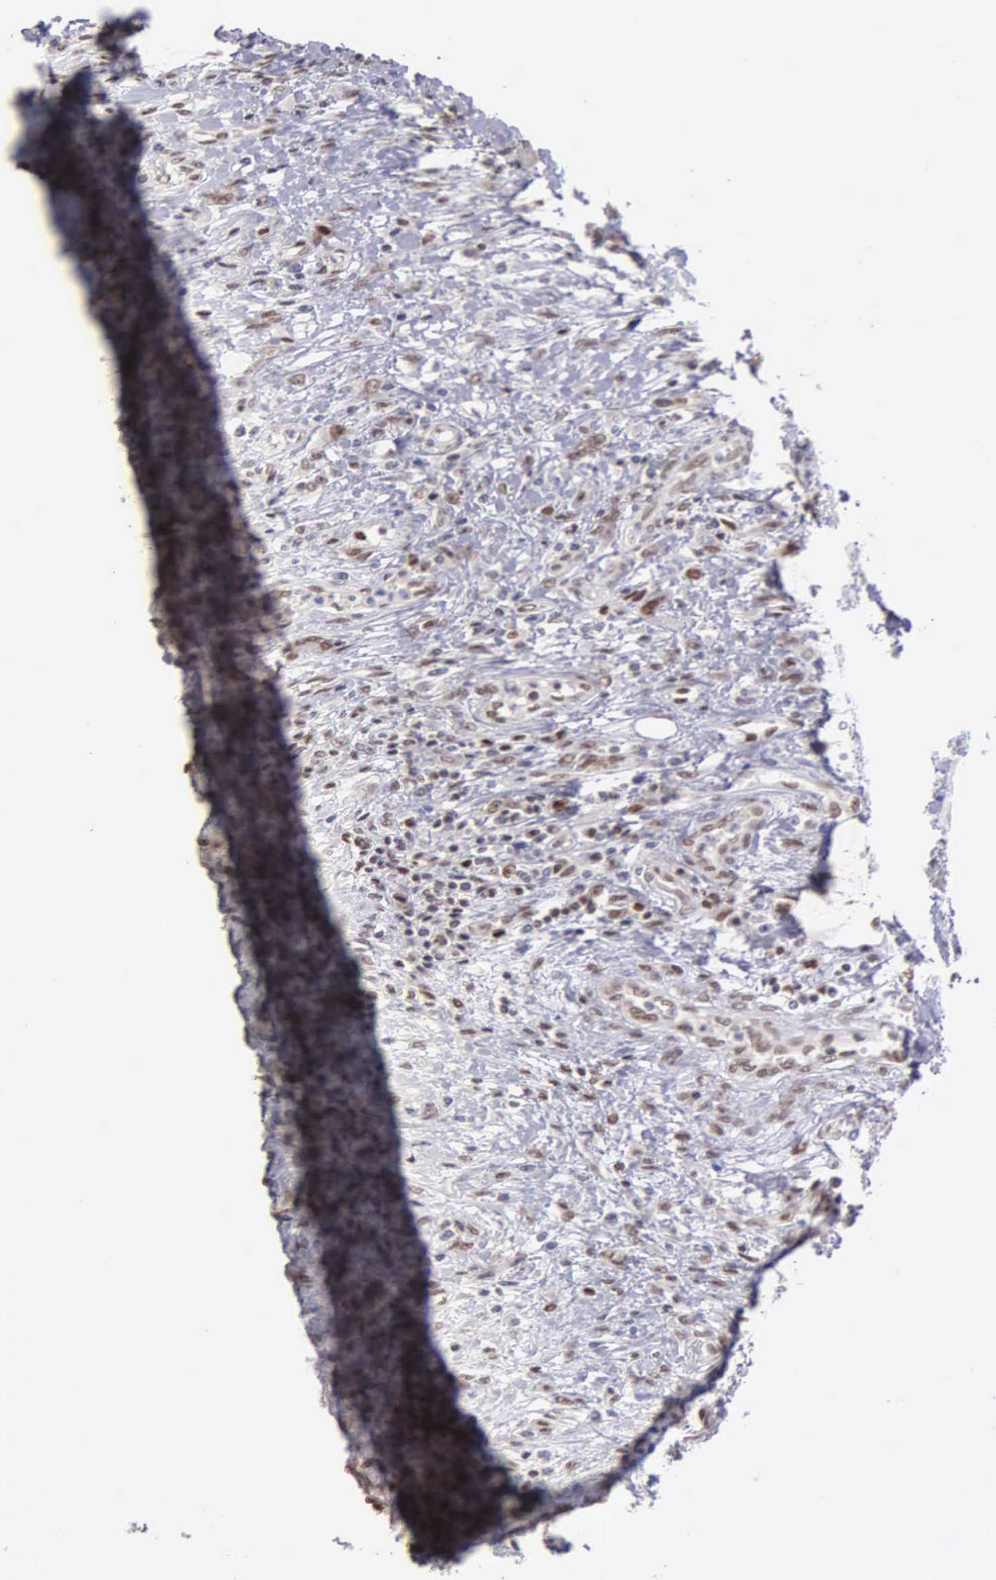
{"staining": {"intensity": "weak", "quantity": "25%-75%", "location": "nuclear"}, "tissue": "urothelial cancer", "cell_type": "Tumor cells", "image_type": "cancer", "snomed": [{"axis": "morphology", "description": "Urothelial carcinoma, High grade"}, {"axis": "topography", "description": "Urinary bladder"}], "caption": "High-power microscopy captured an IHC photomicrograph of high-grade urothelial carcinoma, revealing weak nuclear positivity in approximately 25%-75% of tumor cells.", "gene": "UBR7", "patient": {"sex": "male", "age": 50}}